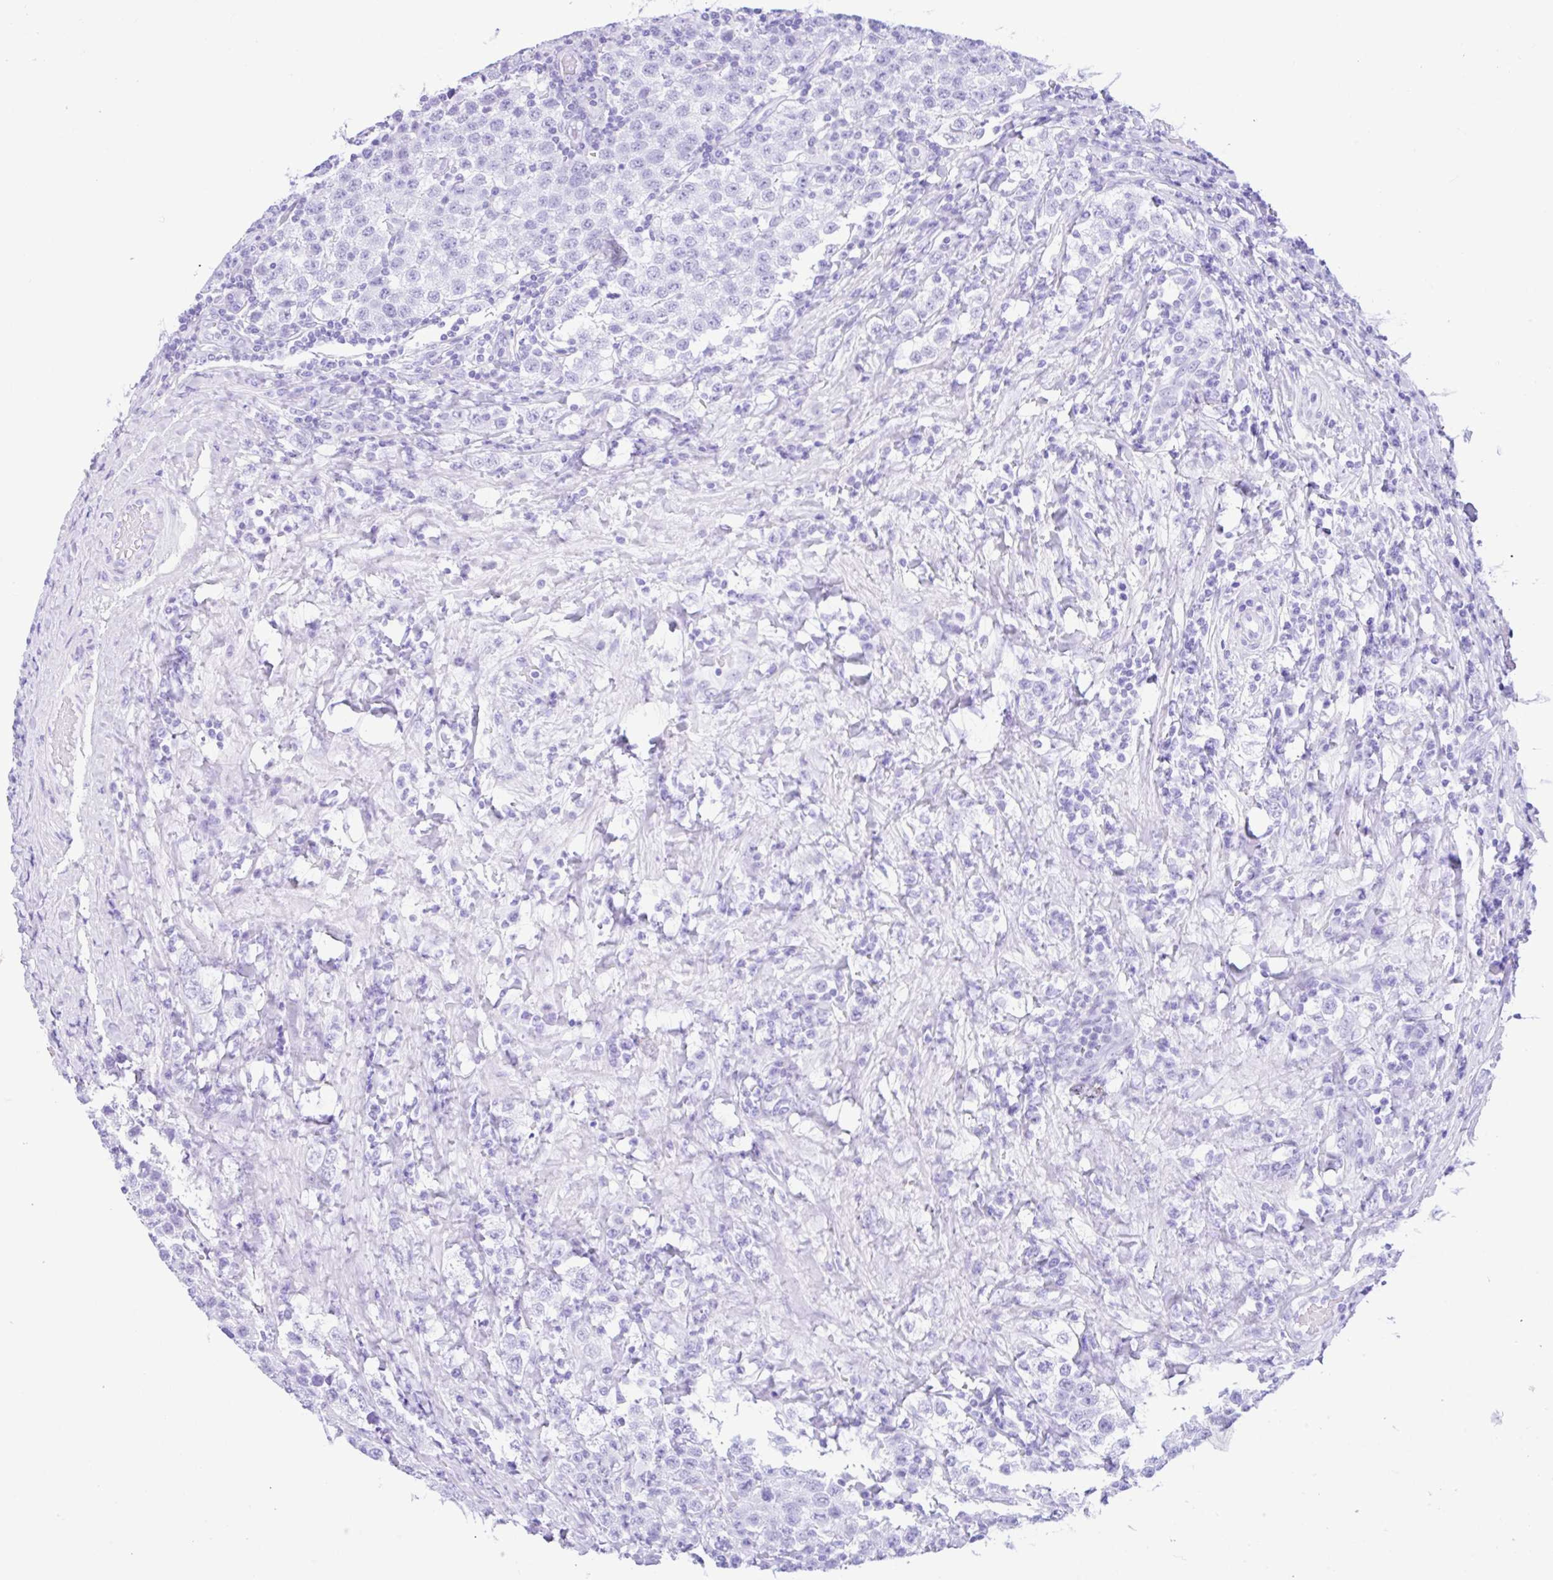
{"staining": {"intensity": "negative", "quantity": "none", "location": "none"}, "tissue": "testis cancer", "cell_type": "Tumor cells", "image_type": "cancer", "snomed": [{"axis": "morphology", "description": "Seminoma, NOS"}, {"axis": "topography", "description": "Testis"}], "caption": "Protein analysis of testis seminoma reveals no significant positivity in tumor cells. (Immunohistochemistry (ihc), brightfield microscopy, high magnification).", "gene": "NDUFS2", "patient": {"sex": "male", "age": 34}}